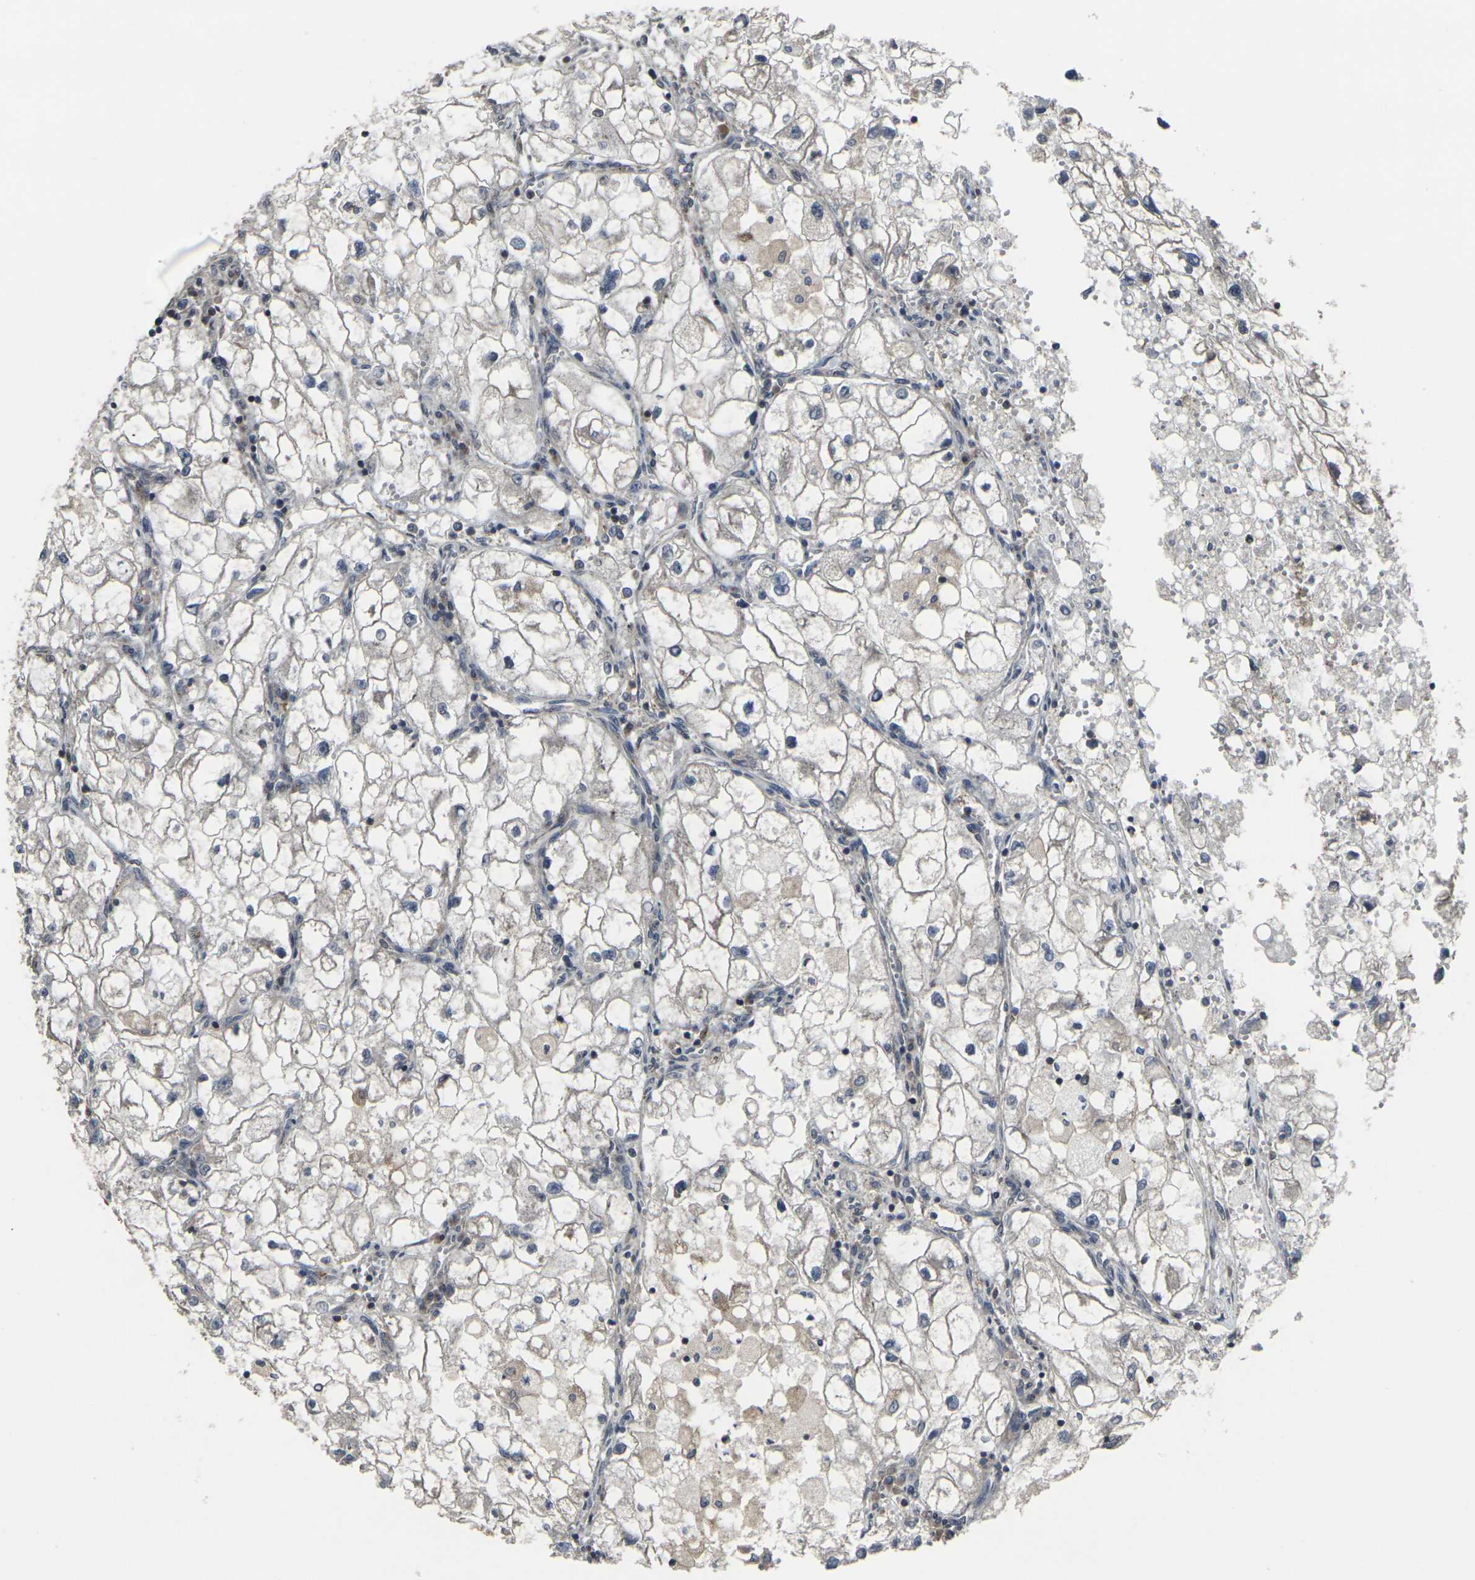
{"staining": {"intensity": "weak", "quantity": "<25%", "location": "cytoplasmic/membranous"}, "tissue": "renal cancer", "cell_type": "Tumor cells", "image_type": "cancer", "snomed": [{"axis": "morphology", "description": "Adenocarcinoma, NOS"}, {"axis": "topography", "description": "Kidney"}], "caption": "IHC image of neoplastic tissue: renal adenocarcinoma stained with DAB (3,3'-diaminobenzidine) exhibits no significant protein expression in tumor cells.", "gene": "PRKACB", "patient": {"sex": "female", "age": 70}}